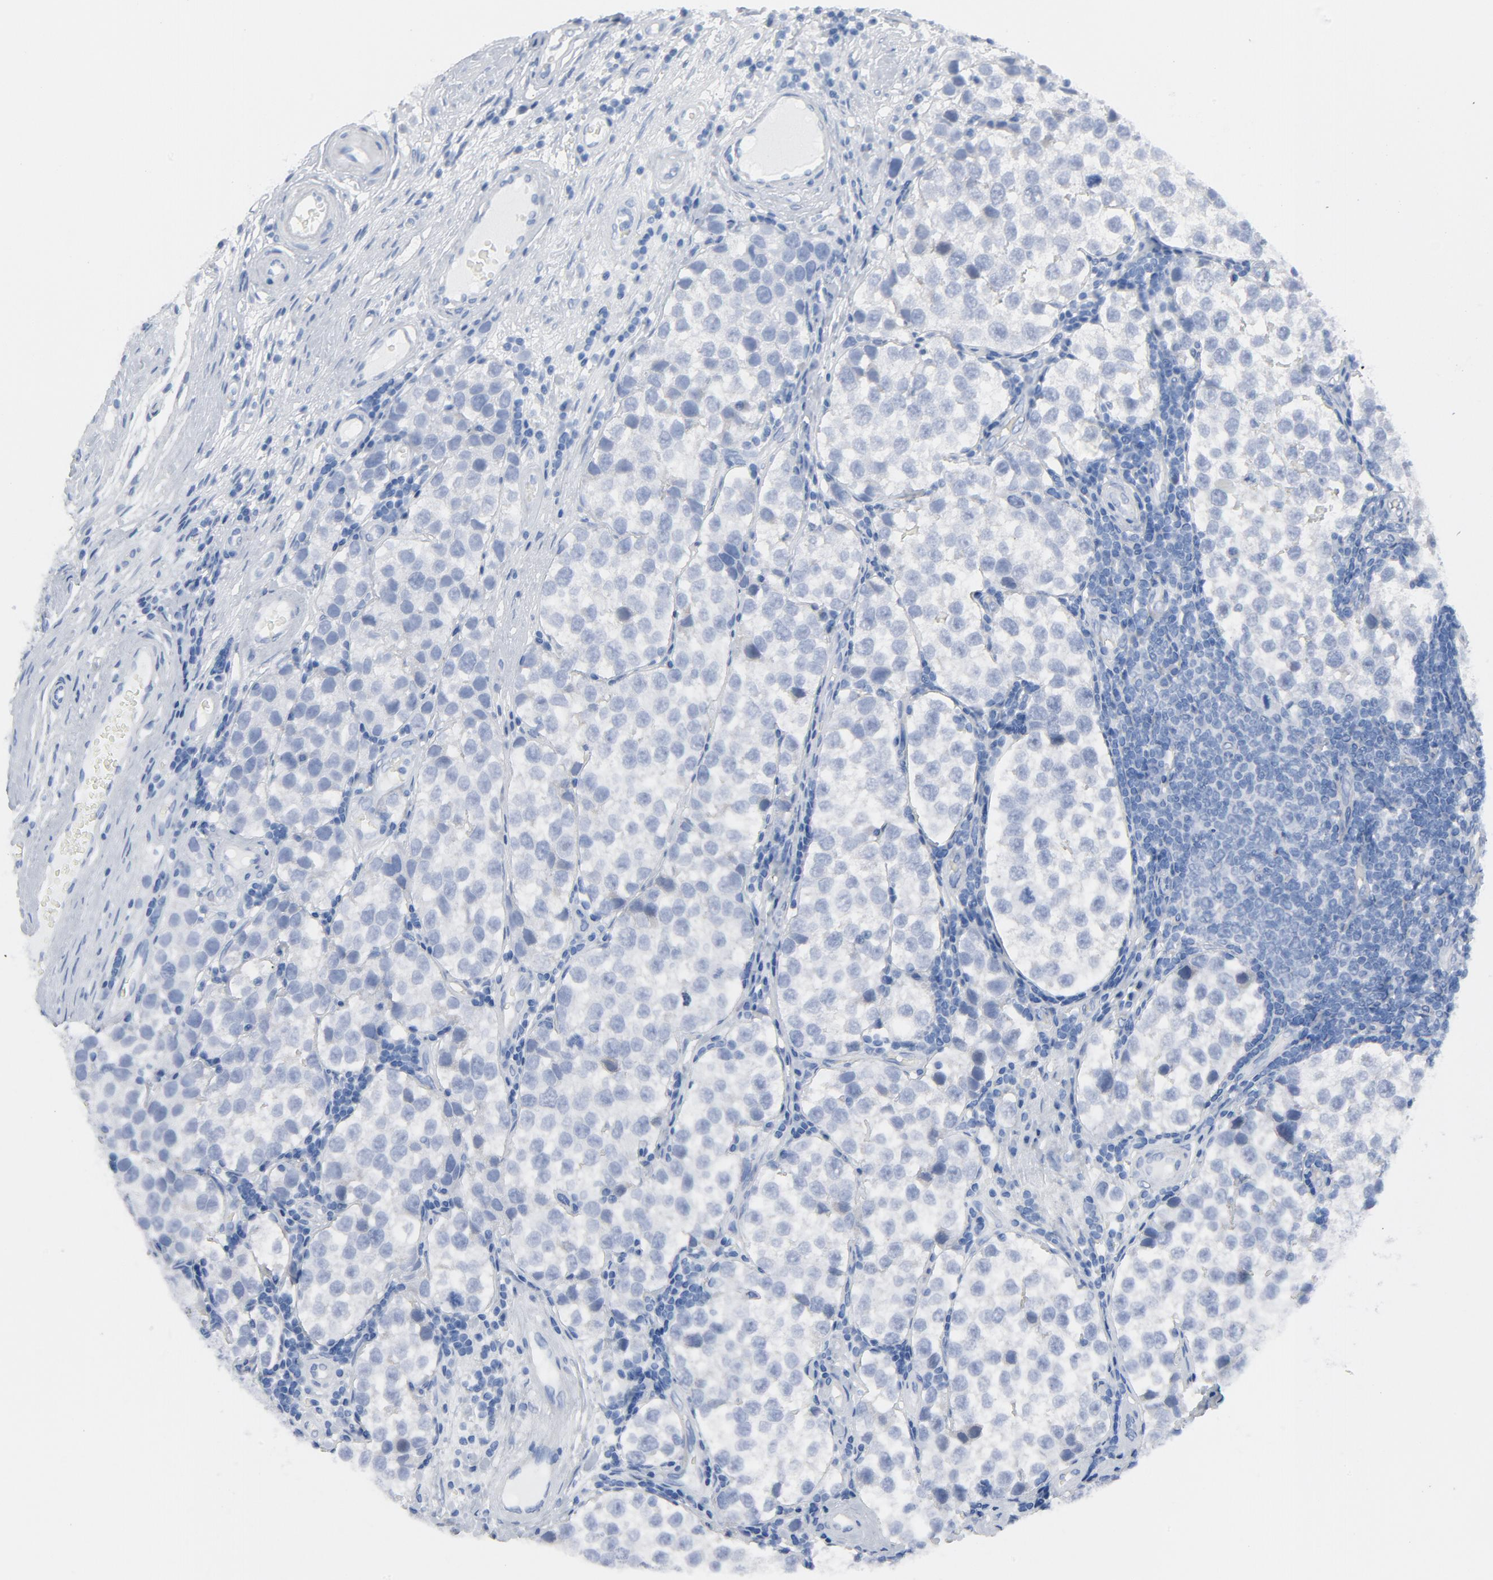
{"staining": {"intensity": "negative", "quantity": "none", "location": "none"}, "tissue": "testis cancer", "cell_type": "Tumor cells", "image_type": "cancer", "snomed": [{"axis": "morphology", "description": "Seminoma, NOS"}, {"axis": "topography", "description": "Testis"}], "caption": "A photomicrograph of testis cancer (seminoma) stained for a protein demonstrates no brown staining in tumor cells.", "gene": "C14orf119", "patient": {"sex": "male", "age": 39}}